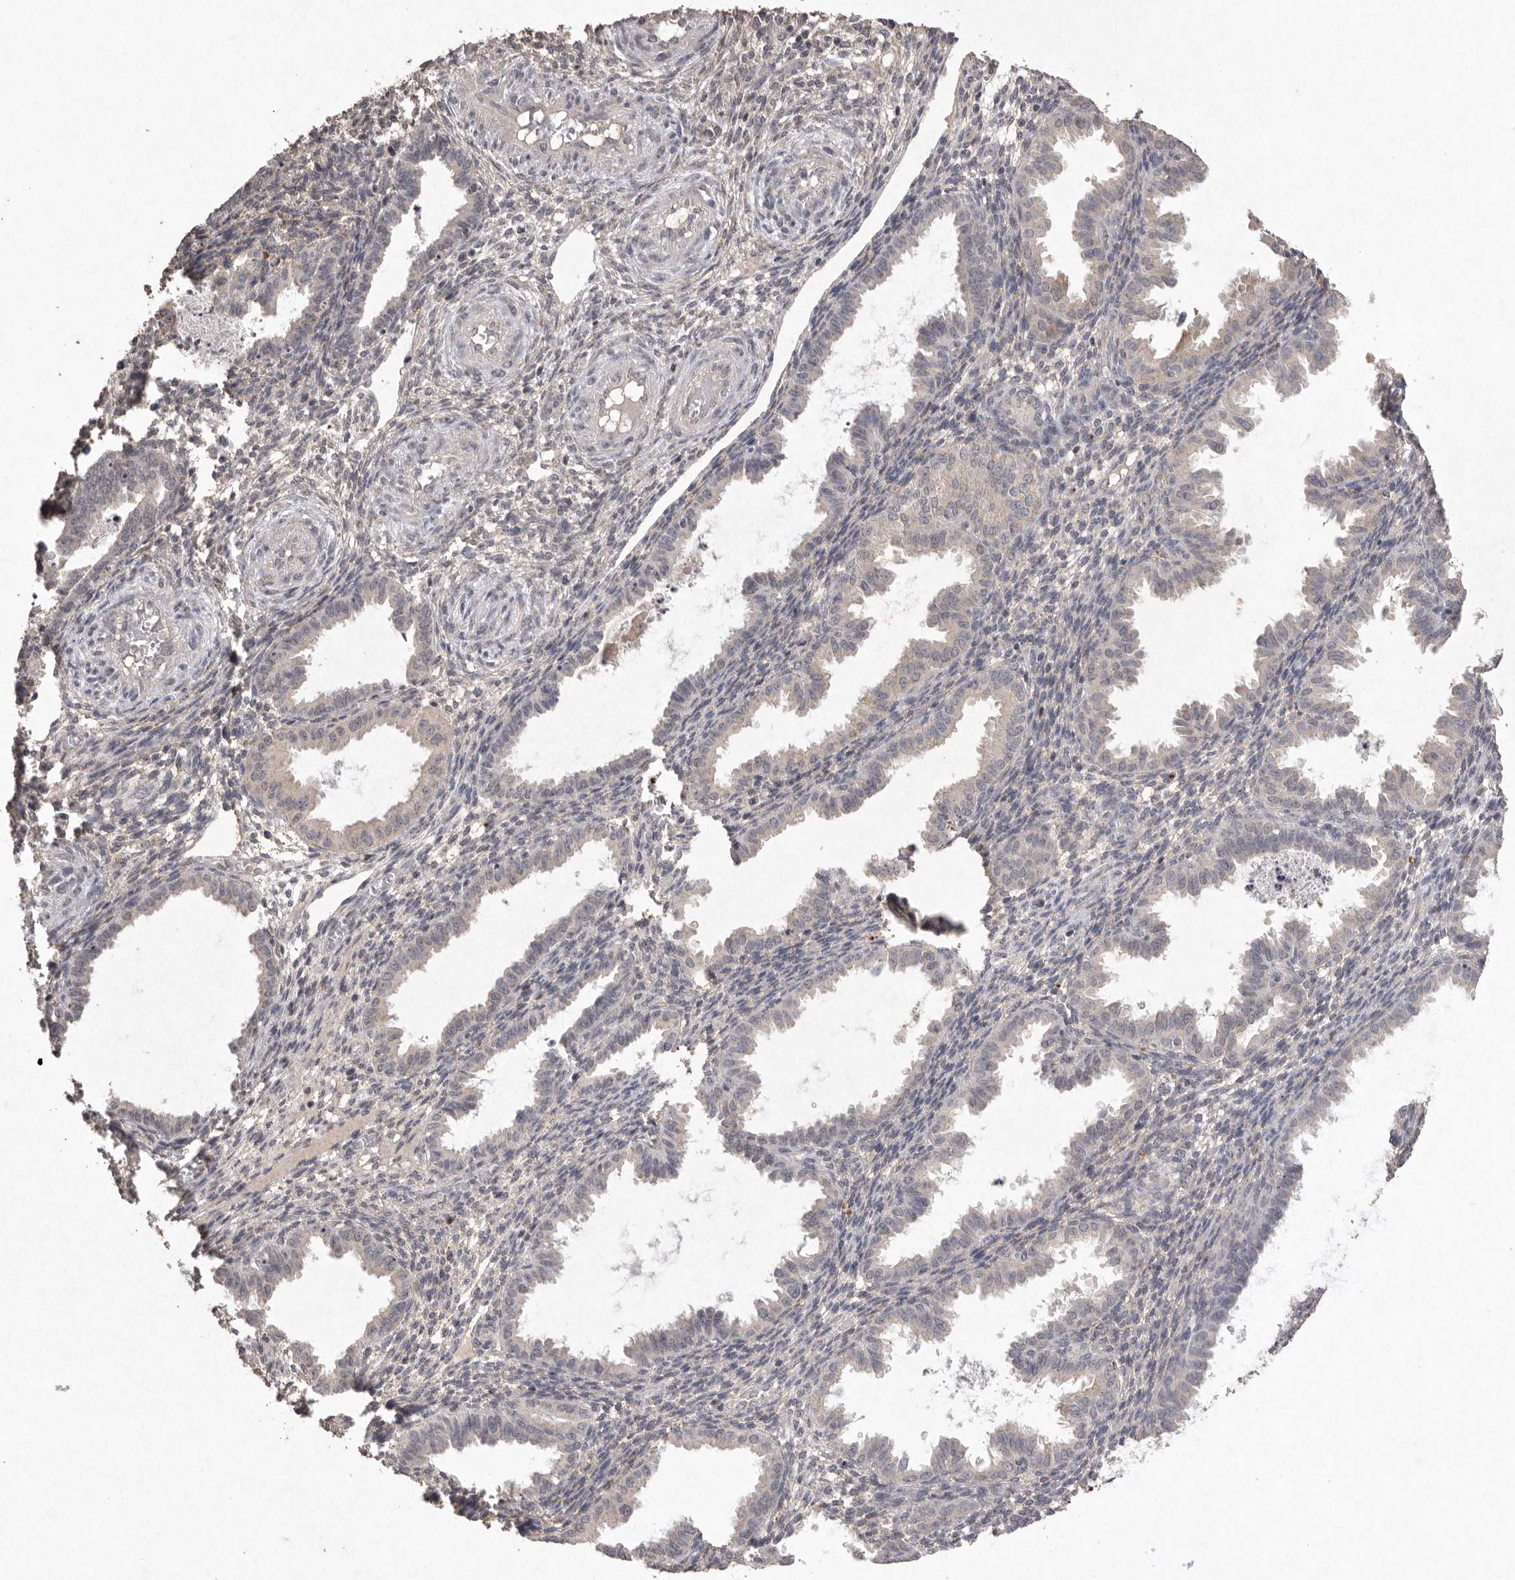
{"staining": {"intensity": "negative", "quantity": "none", "location": "none"}, "tissue": "endometrium", "cell_type": "Cells in endometrial stroma", "image_type": "normal", "snomed": [{"axis": "morphology", "description": "Normal tissue, NOS"}, {"axis": "topography", "description": "Endometrium"}], "caption": "Immunohistochemistry (IHC) of unremarkable human endometrium displays no expression in cells in endometrial stroma.", "gene": "APLNR", "patient": {"sex": "female", "age": 33}}